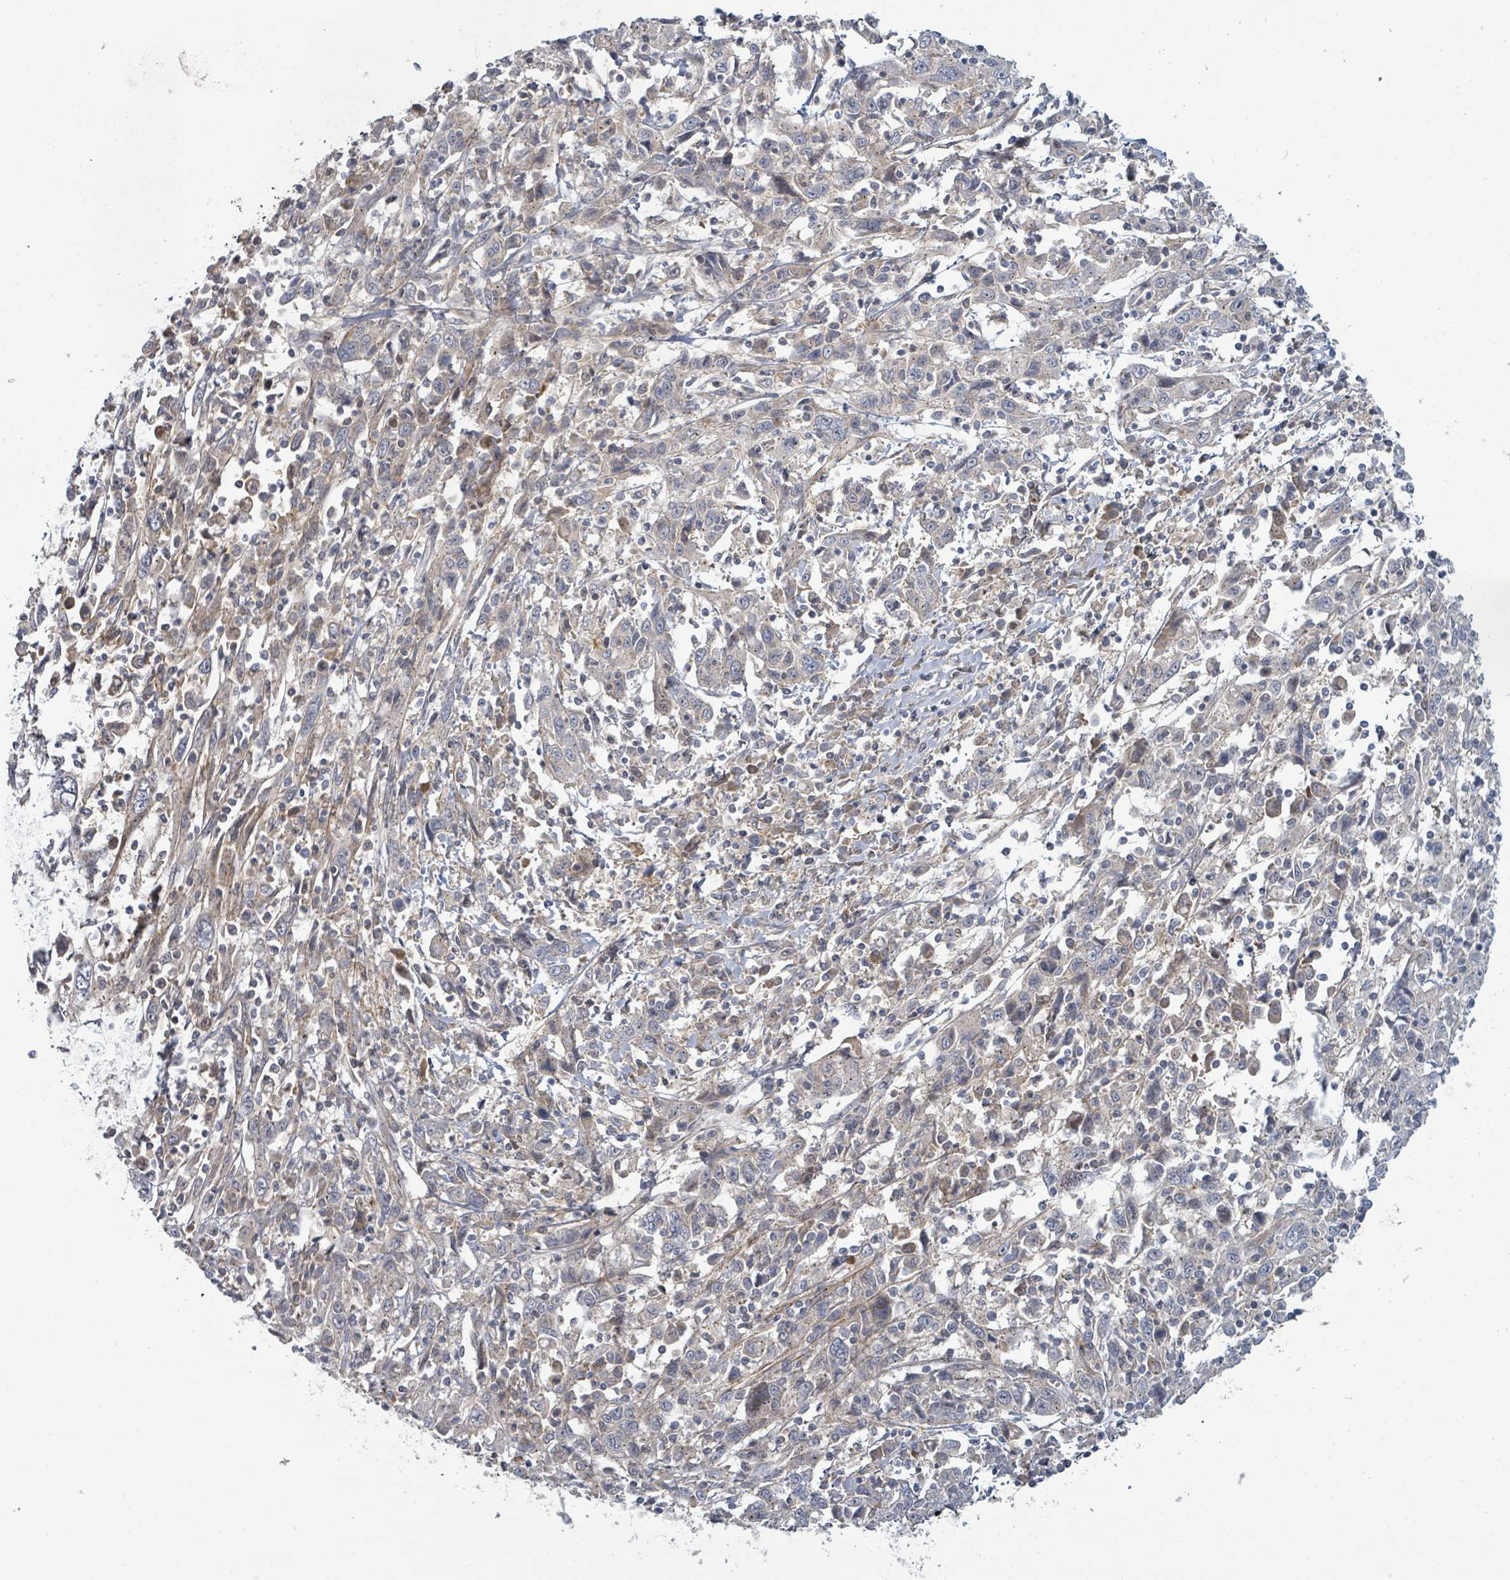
{"staining": {"intensity": "negative", "quantity": "none", "location": "none"}, "tissue": "cervical cancer", "cell_type": "Tumor cells", "image_type": "cancer", "snomed": [{"axis": "morphology", "description": "Squamous cell carcinoma, NOS"}, {"axis": "topography", "description": "Cervix"}], "caption": "High power microscopy histopathology image of an immunohistochemistry (IHC) micrograph of cervical cancer (squamous cell carcinoma), revealing no significant staining in tumor cells.", "gene": "COL5A3", "patient": {"sex": "female", "age": 46}}